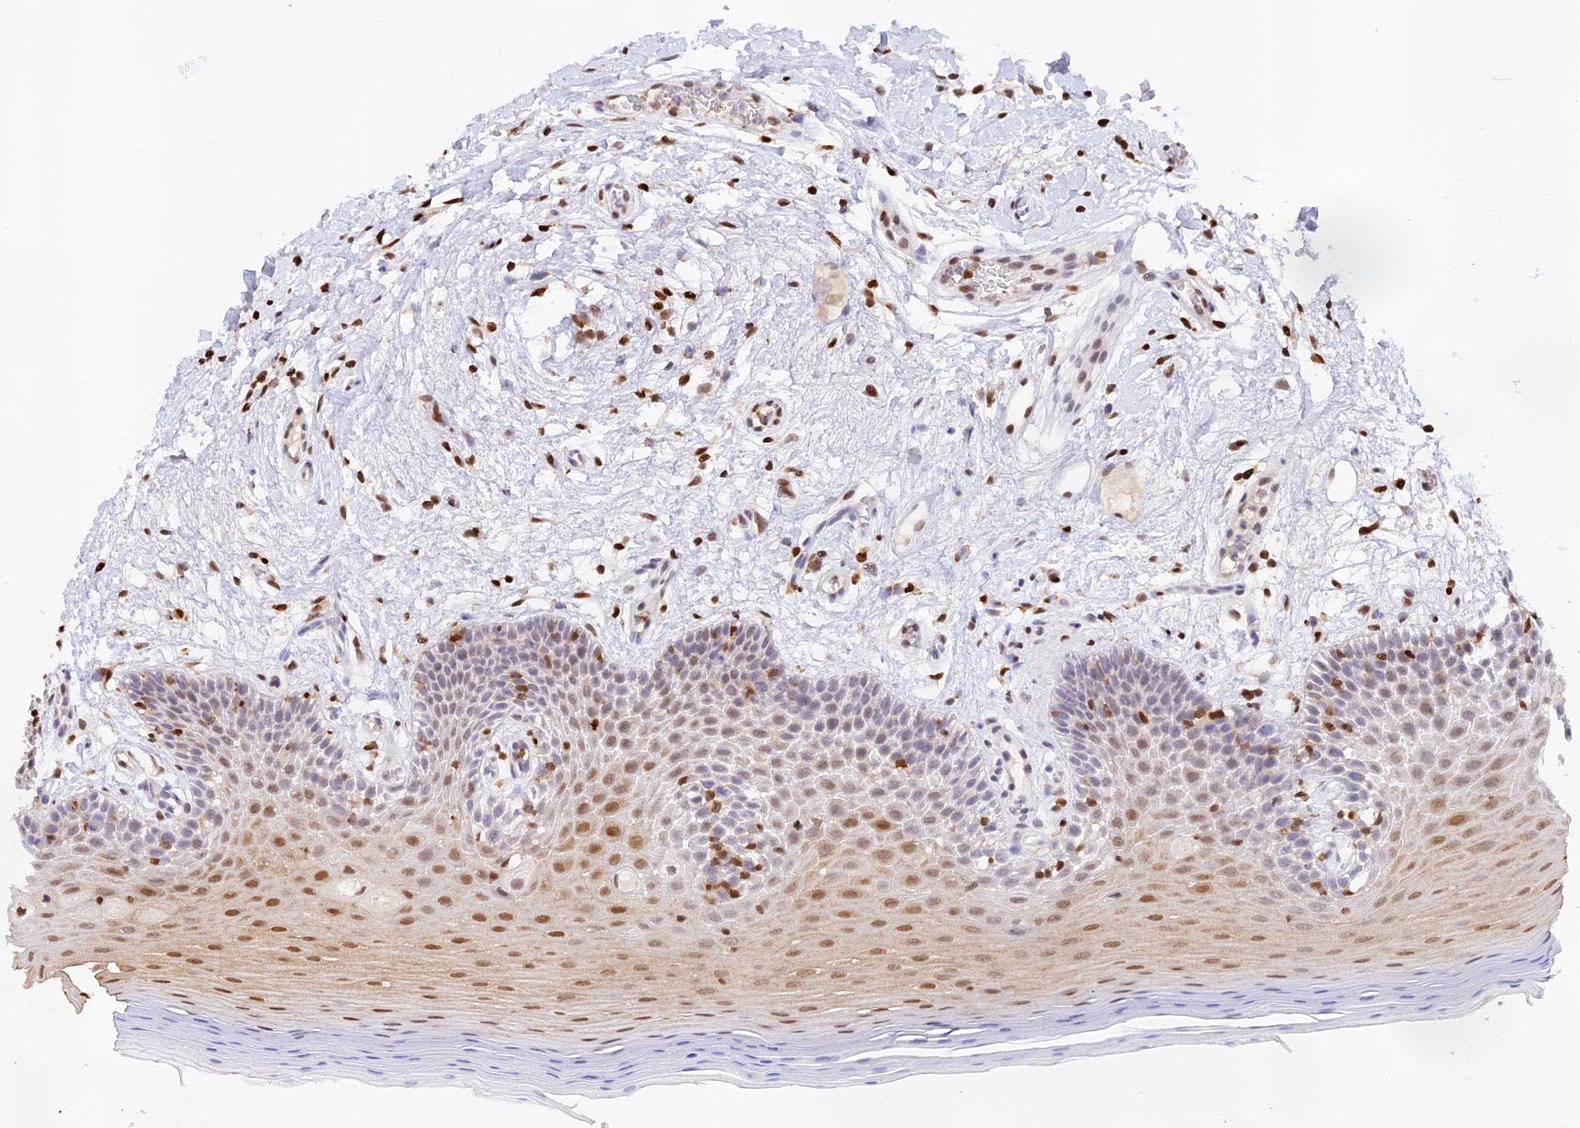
{"staining": {"intensity": "moderate", "quantity": "<25%", "location": "nuclear"}, "tissue": "oral mucosa", "cell_type": "Squamous epithelial cells", "image_type": "normal", "snomed": [{"axis": "morphology", "description": "Normal tissue, NOS"}, {"axis": "topography", "description": "Oral tissue"}, {"axis": "topography", "description": "Tounge, NOS"}], "caption": "A brown stain highlights moderate nuclear expression of a protein in squamous epithelial cells of benign oral mucosa.", "gene": "DENND1C", "patient": {"sex": "male", "age": 47}}